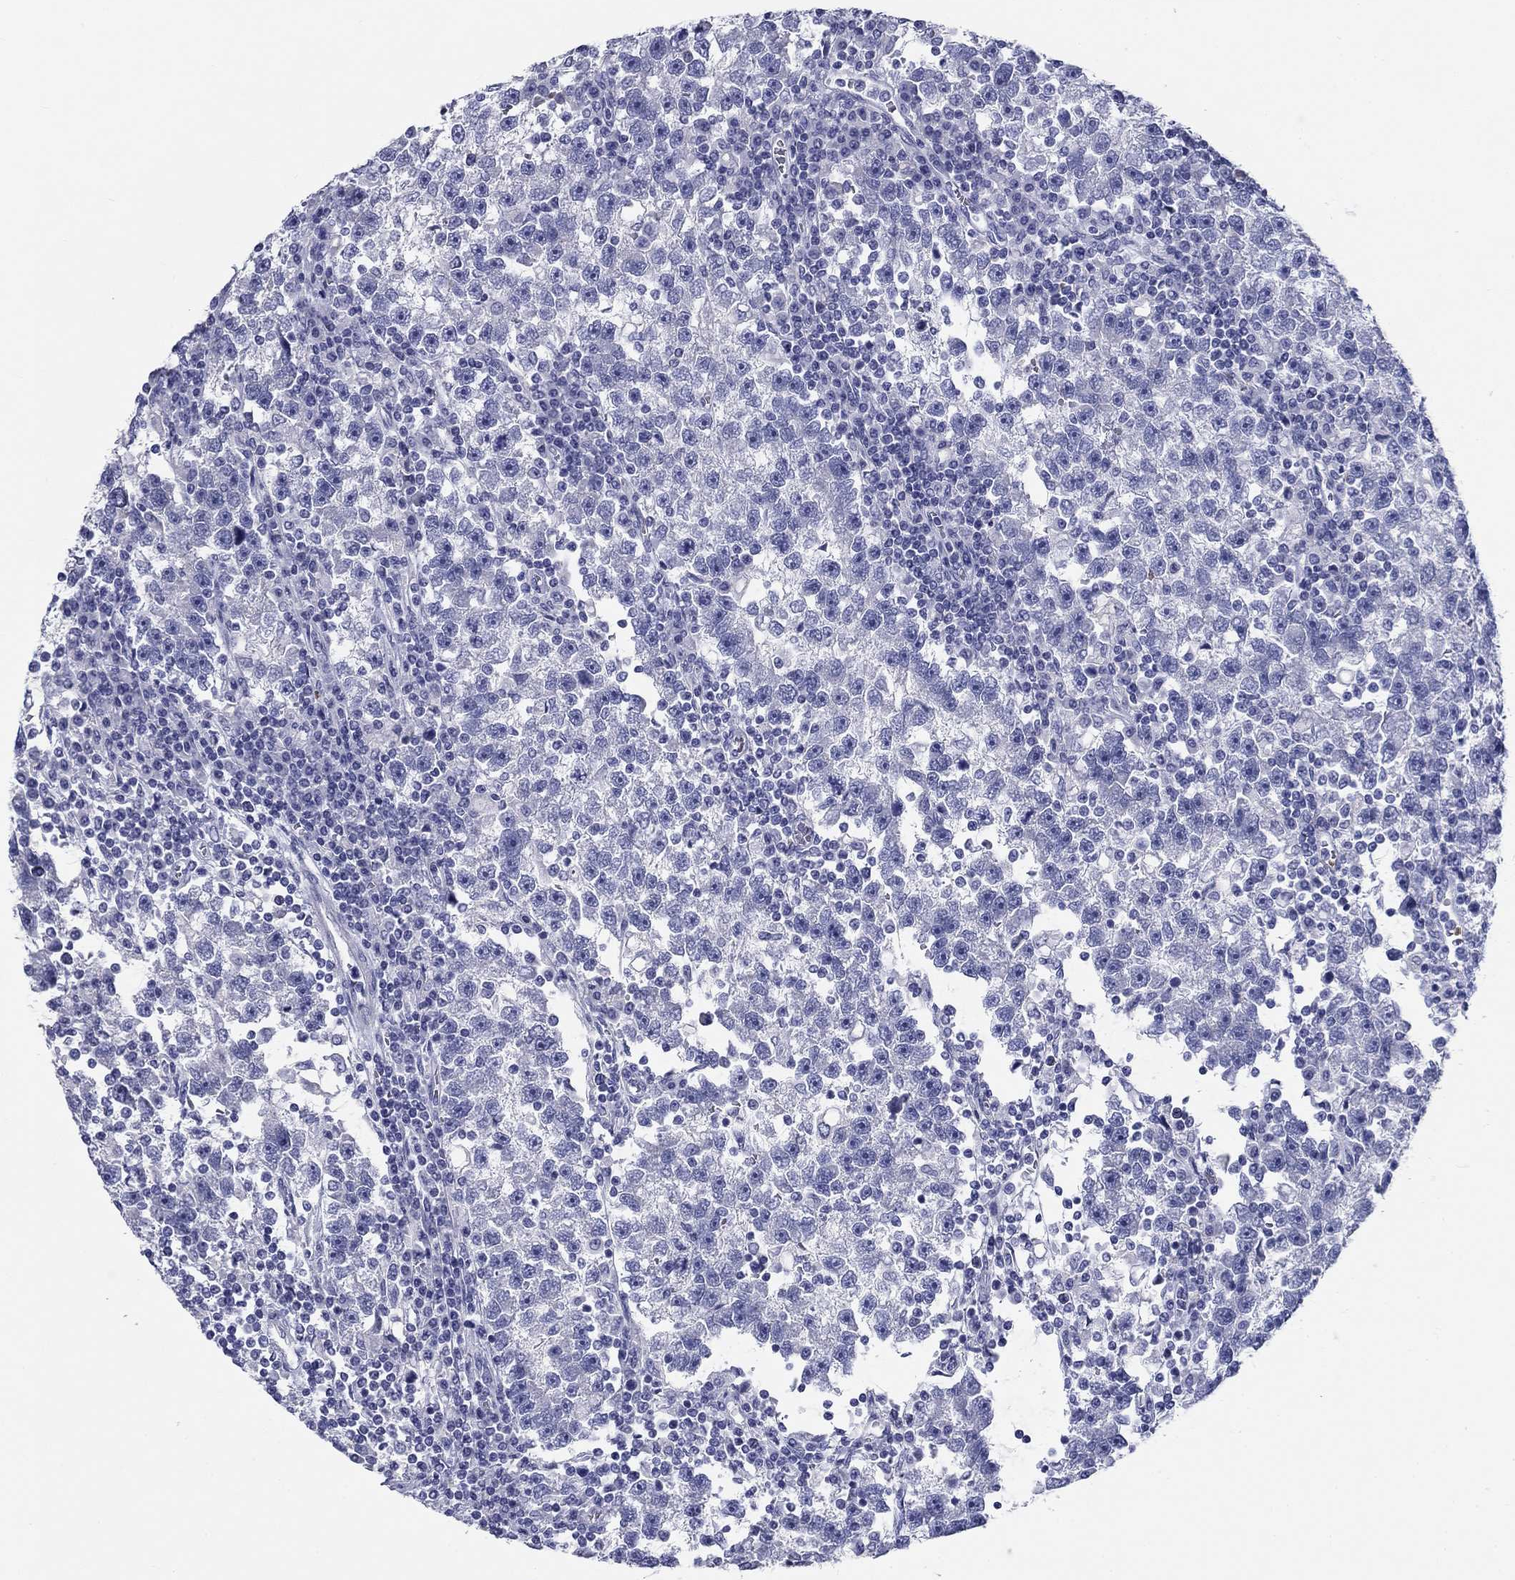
{"staining": {"intensity": "negative", "quantity": "none", "location": "none"}, "tissue": "testis cancer", "cell_type": "Tumor cells", "image_type": "cancer", "snomed": [{"axis": "morphology", "description": "Seminoma, NOS"}, {"axis": "topography", "description": "Testis"}], "caption": "An image of human testis cancer is negative for staining in tumor cells.", "gene": "CD40LG", "patient": {"sex": "male", "age": 47}}